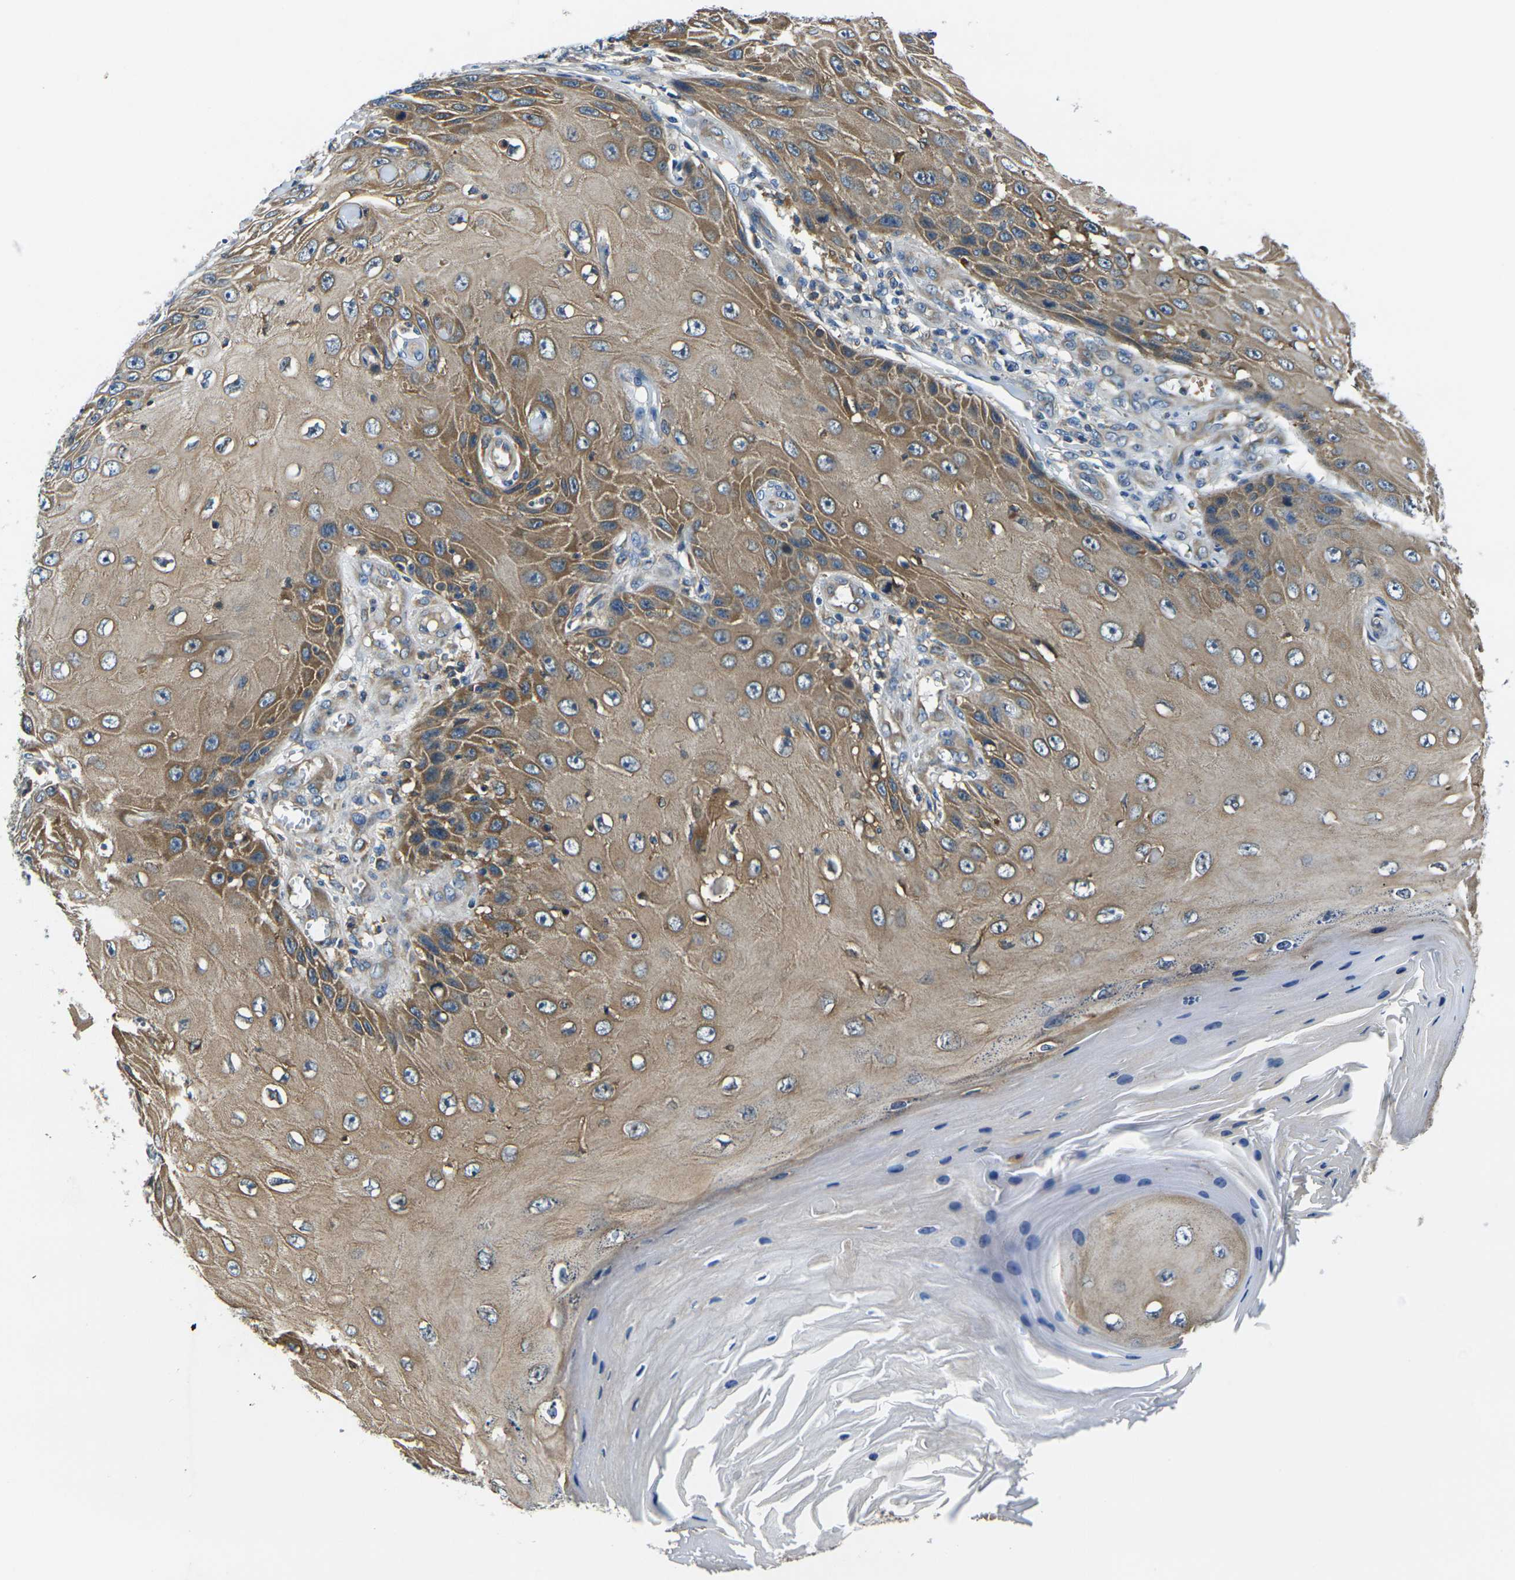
{"staining": {"intensity": "moderate", "quantity": ">75%", "location": "cytoplasmic/membranous"}, "tissue": "skin cancer", "cell_type": "Tumor cells", "image_type": "cancer", "snomed": [{"axis": "morphology", "description": "Squamous cell carcinoma, NOS"}, {"axis": "topography", "description": "Skin"}], "caption": "A medium amount of moderate cytoplasmic/membranous expression is present in approximately >75% of tumor cells in skin cancer tissue.", "gene": "RAB1B", "patient": {"sex": "female", "age": 73}}